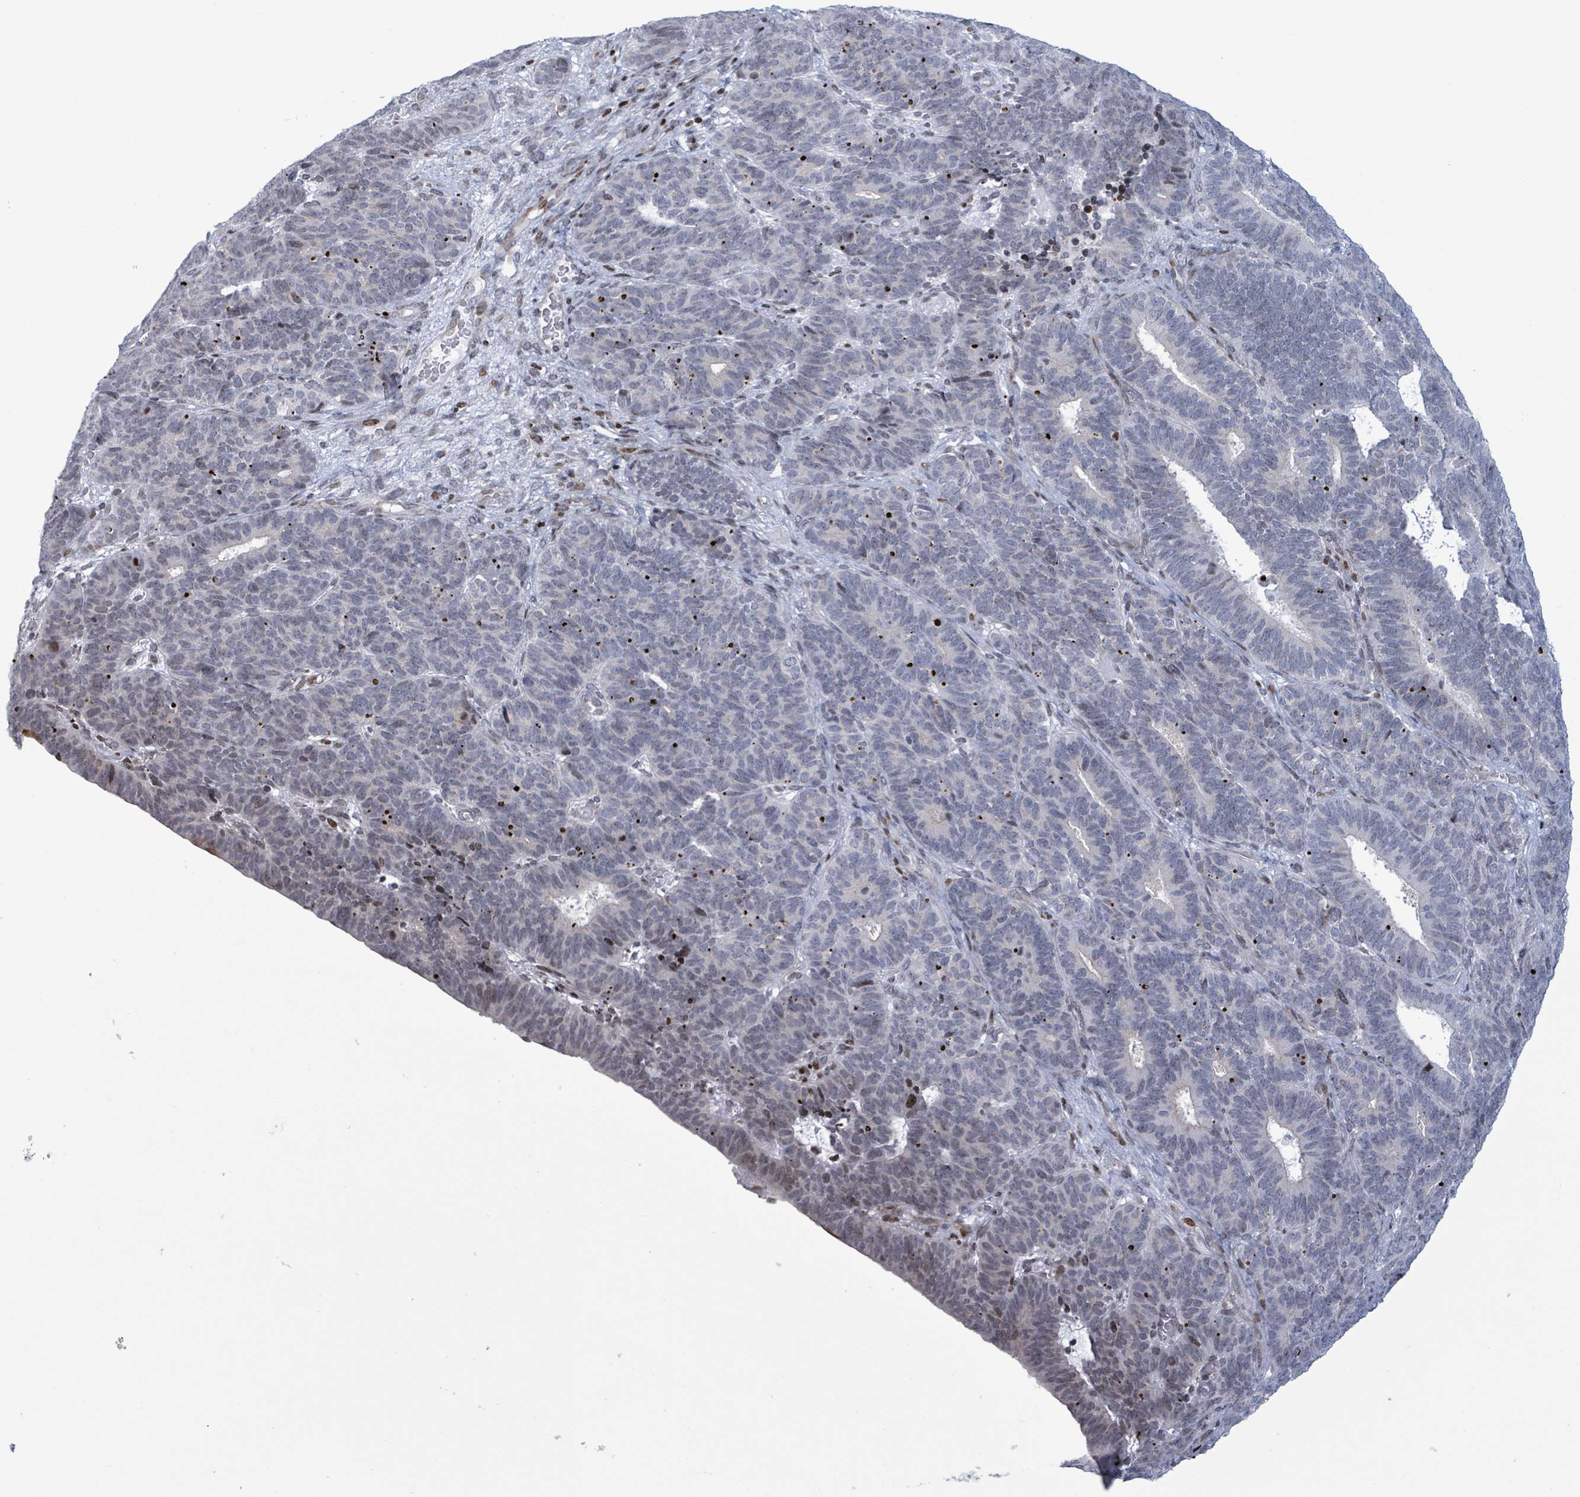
{"staining": {"intensity": "moderate", "quantity": "<25%", "location": "cytoplasmic/membranous"}, "tissue": "endometrial cancer", "cell_type": "Tumor cells", "image_type": "cancer", "snomed": [{"axis": "morphology", "description": "Adenocarcinoma, NOS"}, {"axis": "topography", "description": "Endometrium"}], "caption": "Tumor cells exhibit moderate cytoplasmic/membranous positivity in about <25% of cells in endometrial cancer.", "gene": "FNDC4", "patient": {"sex": "female", "age": 70}}